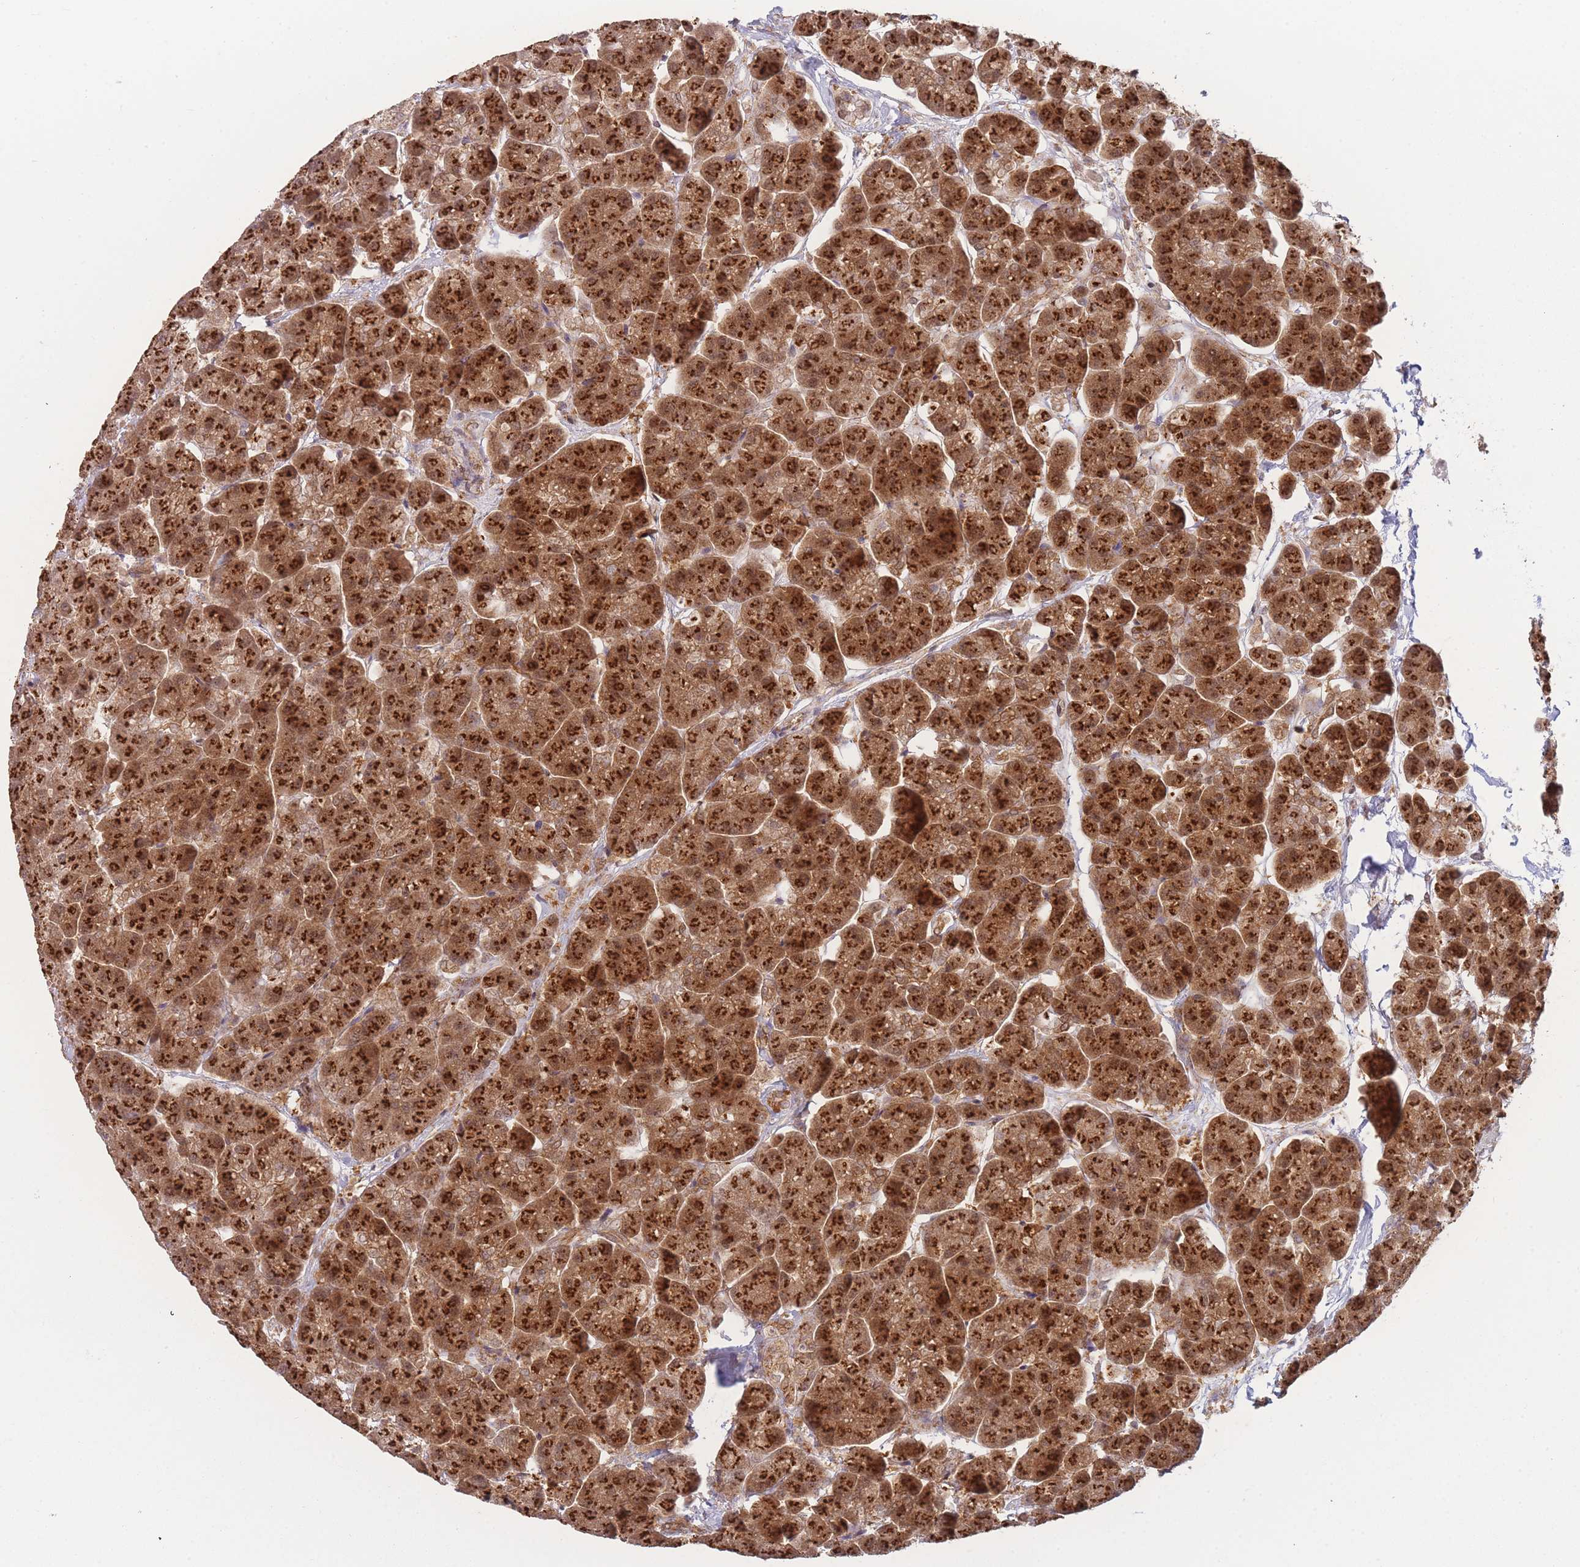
{"staining": {"intensity": "strong", "quantity": ">75%", "location": "cytoplasmic/membranous,nuclear"}, "tissue": "pancreas", "cell_type": "Exocrine glandular cells", "image_type": "normal", "snomed": [{"axis": "morphology", "description": "Normal tissue, NOS"}, {"axis": "topography", "description": "Pancreas"}, {"axis": "topography", "description": "Peripheral nerve tissue"}], "caption": "Pancreas stained with a brown dye shows strong cytoplasmic/membranous,nuclear positive expression in about >75% of exocrine glandular cells.", "gene": "MRI1", "patient": {"sex": "male", "age": 54}}